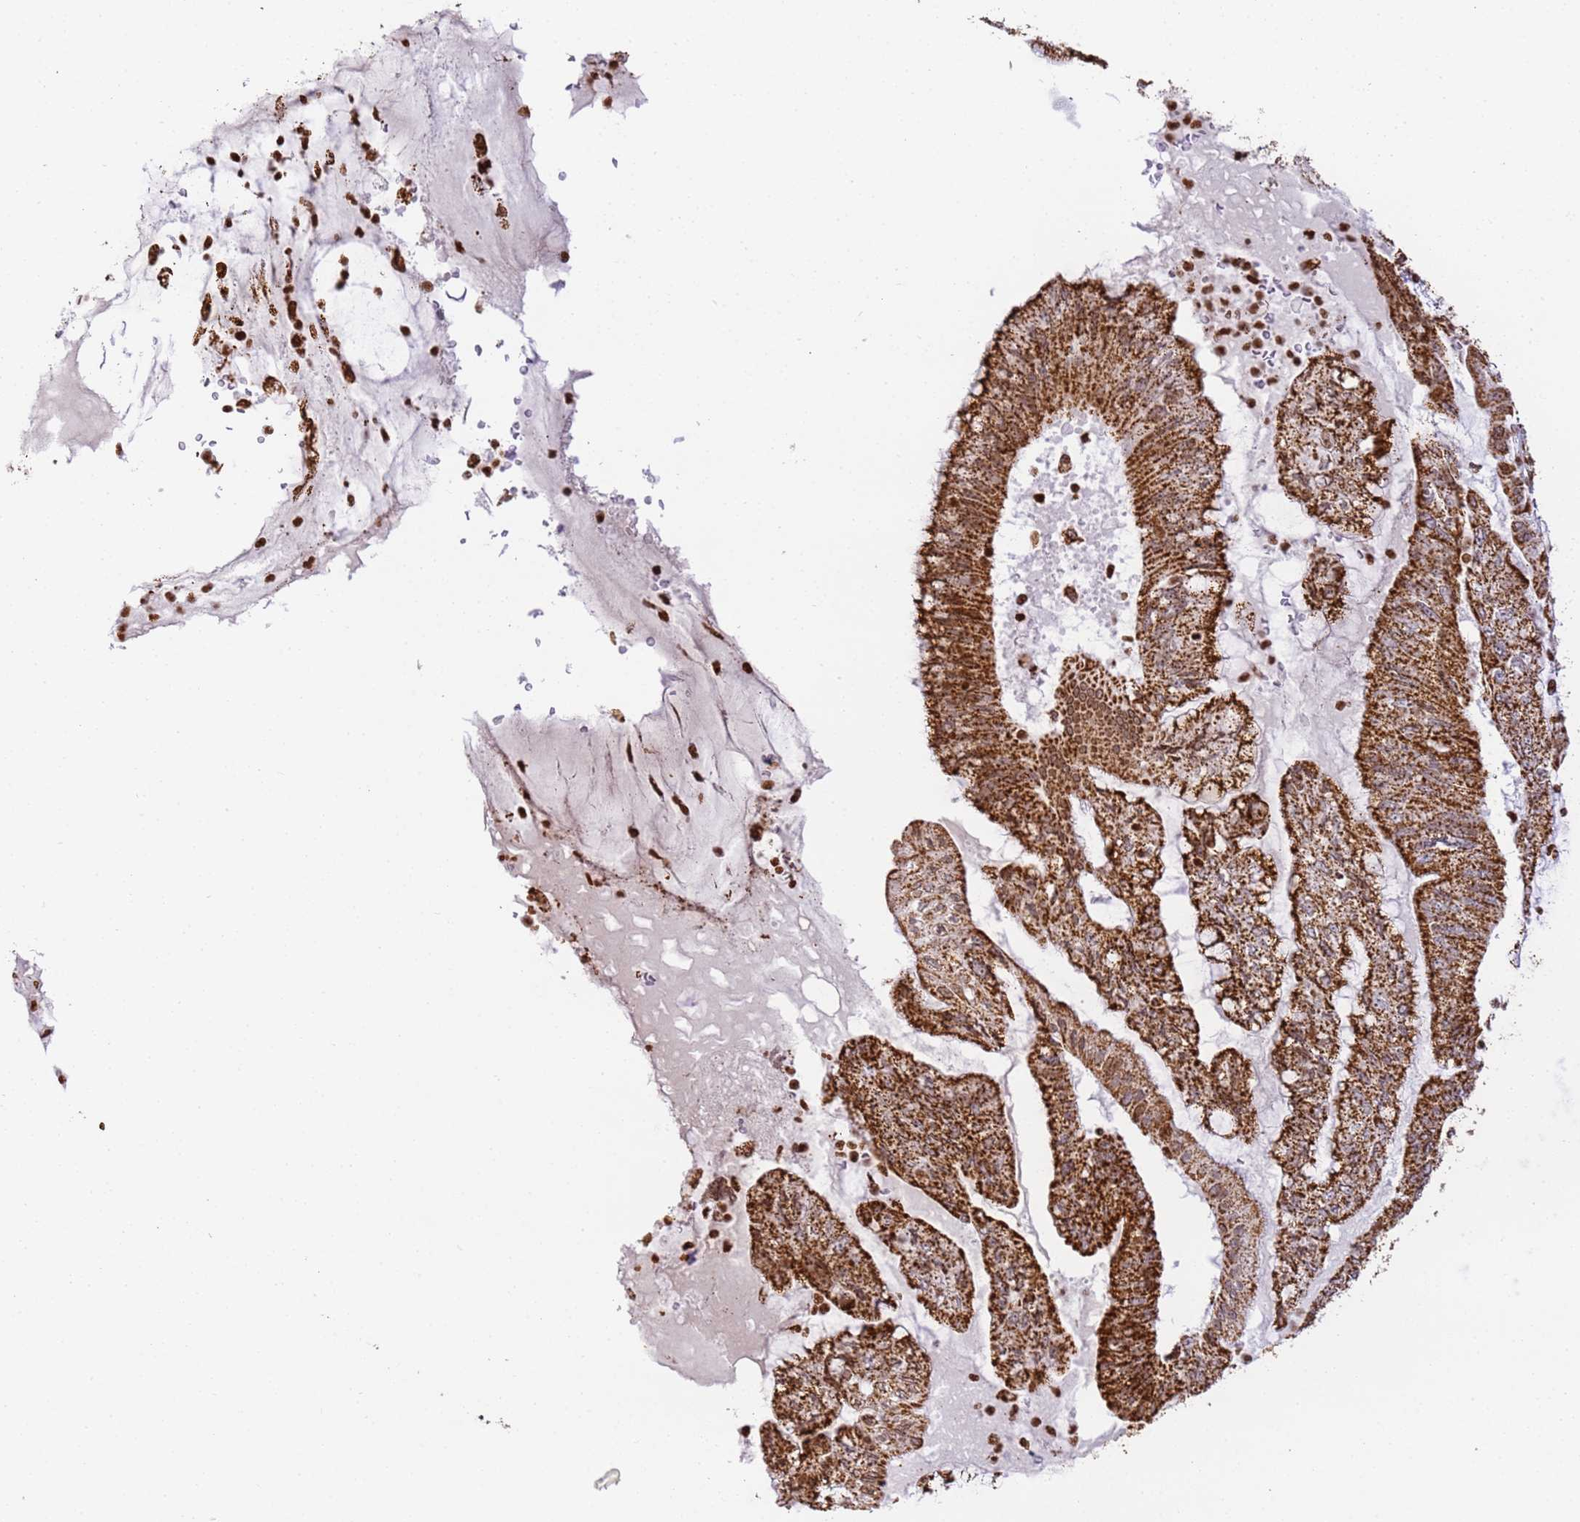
{"staining": {"intensity": "strong", "quantity": ">75%", "location": "cytoplasmic/membranous"}, "tissue": "pancreatic cancer", "cell_type": "Tumor cells", "image_type": "cancer", "snomed": [{"axis": "morphology", "description": "Adenocarcinoma, NOS"}, {"axis": "topography", "description": "Pancreas"}], "caption": "Brown immunohistochemical staining in pancreatic adenocarcinoma demonstrates strong cytoplasmic/membranous positivity in approximately >75% of tumor cells. (IHC, brightfield microscopy, high magnification).", "gene": "HSPE1", "patient": {"sex": "female", "age": 73}}